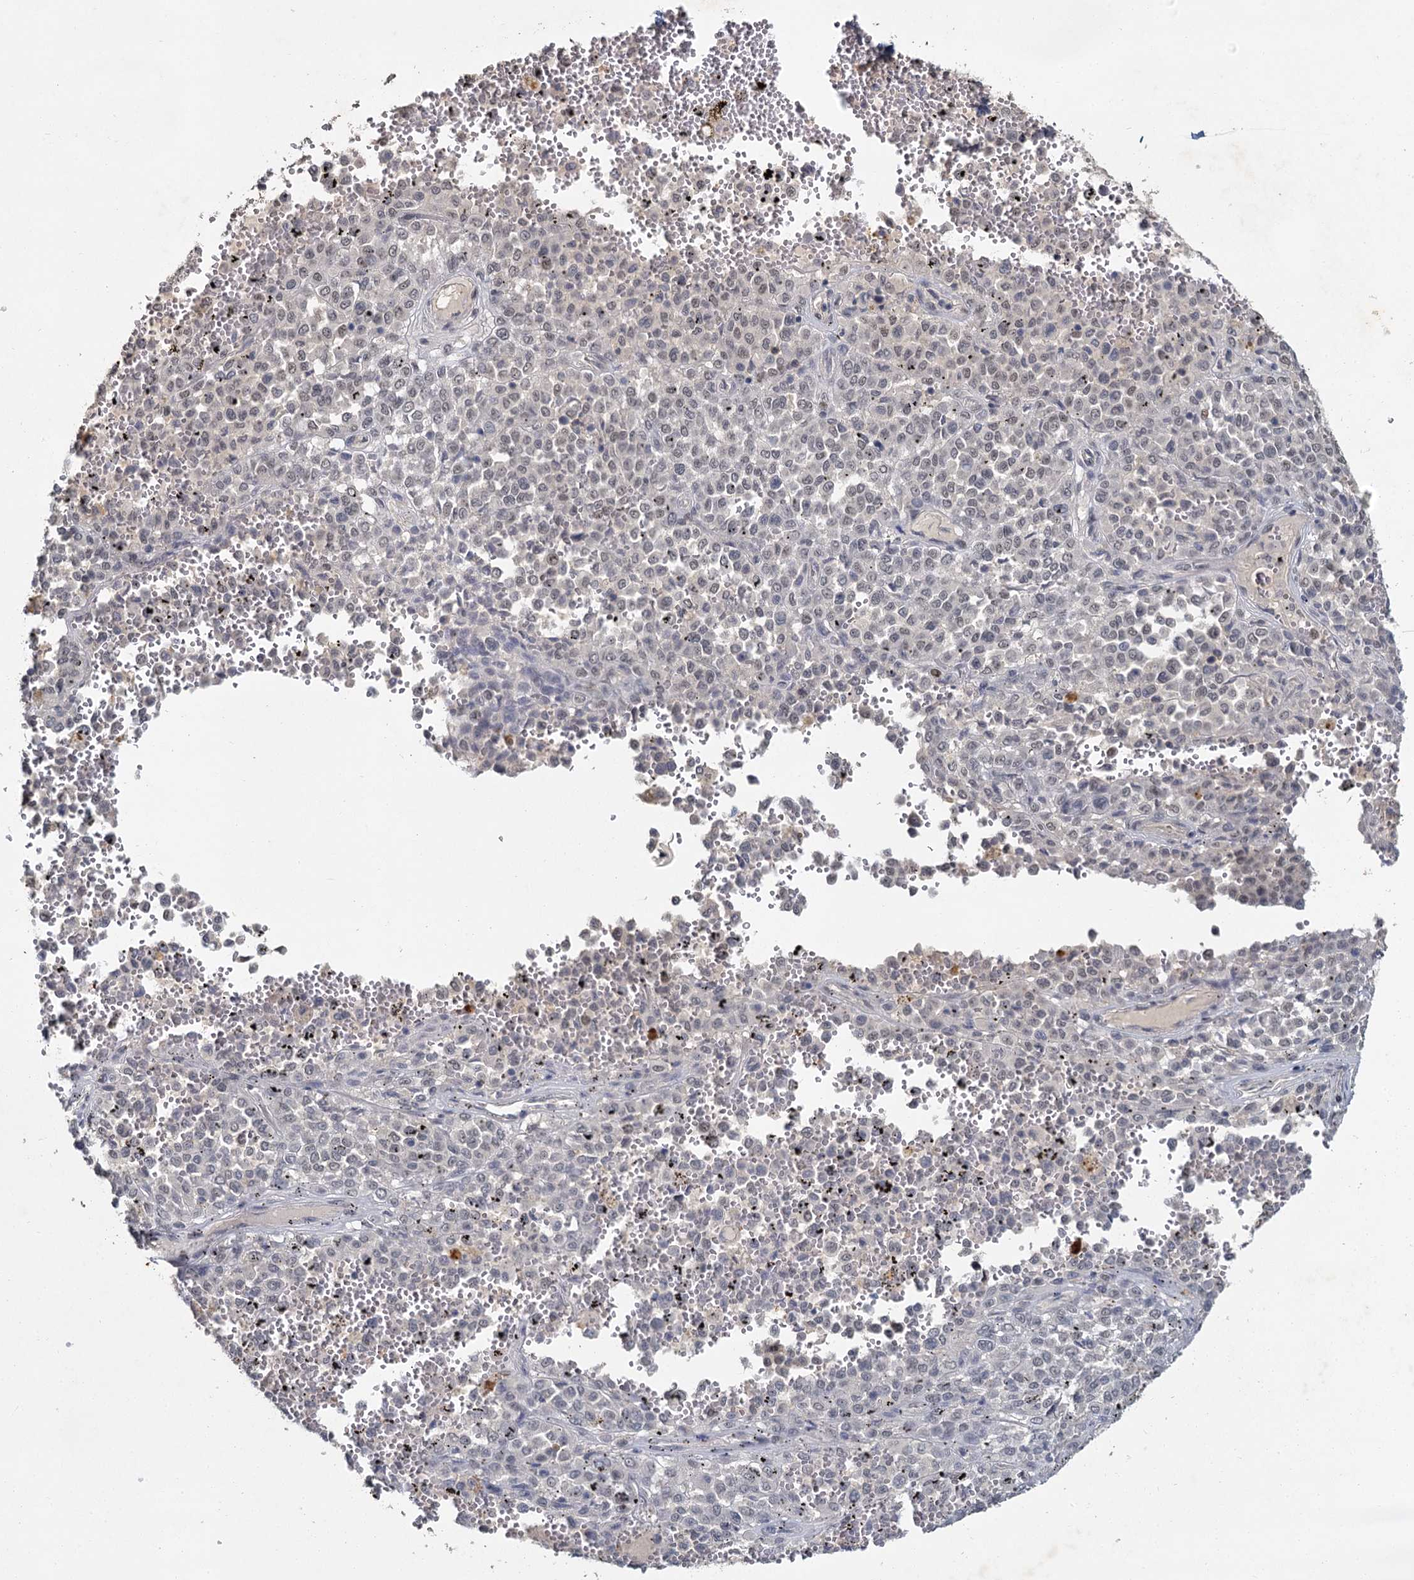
{"staining": {"intensity": "negative", "quantity": "none", "location": "none"}, "tissue": "melanoma", "cell_type": "Tumor cells", "image_type": "cancer", "snomed": [{"axis": "morphology", "description": "Malignant melanoma, Metastatic site"}, {"axis": "topography", "description": "Pancreas"}], "caption": "This is a histopathology image of immunohistochemistry (IHC) staining of malignant melanoma (metastatic site), which shows no expression in tumor cells. Brightfield microscopy of immunohistochemistry (IHC) stained with DAB (3,3'-diaminobenzidine) (brown) and hematoxylin (blue), captured at high magnification.", "gene": "MUCL1", "patient": {"sex": "female", "age": 30}}